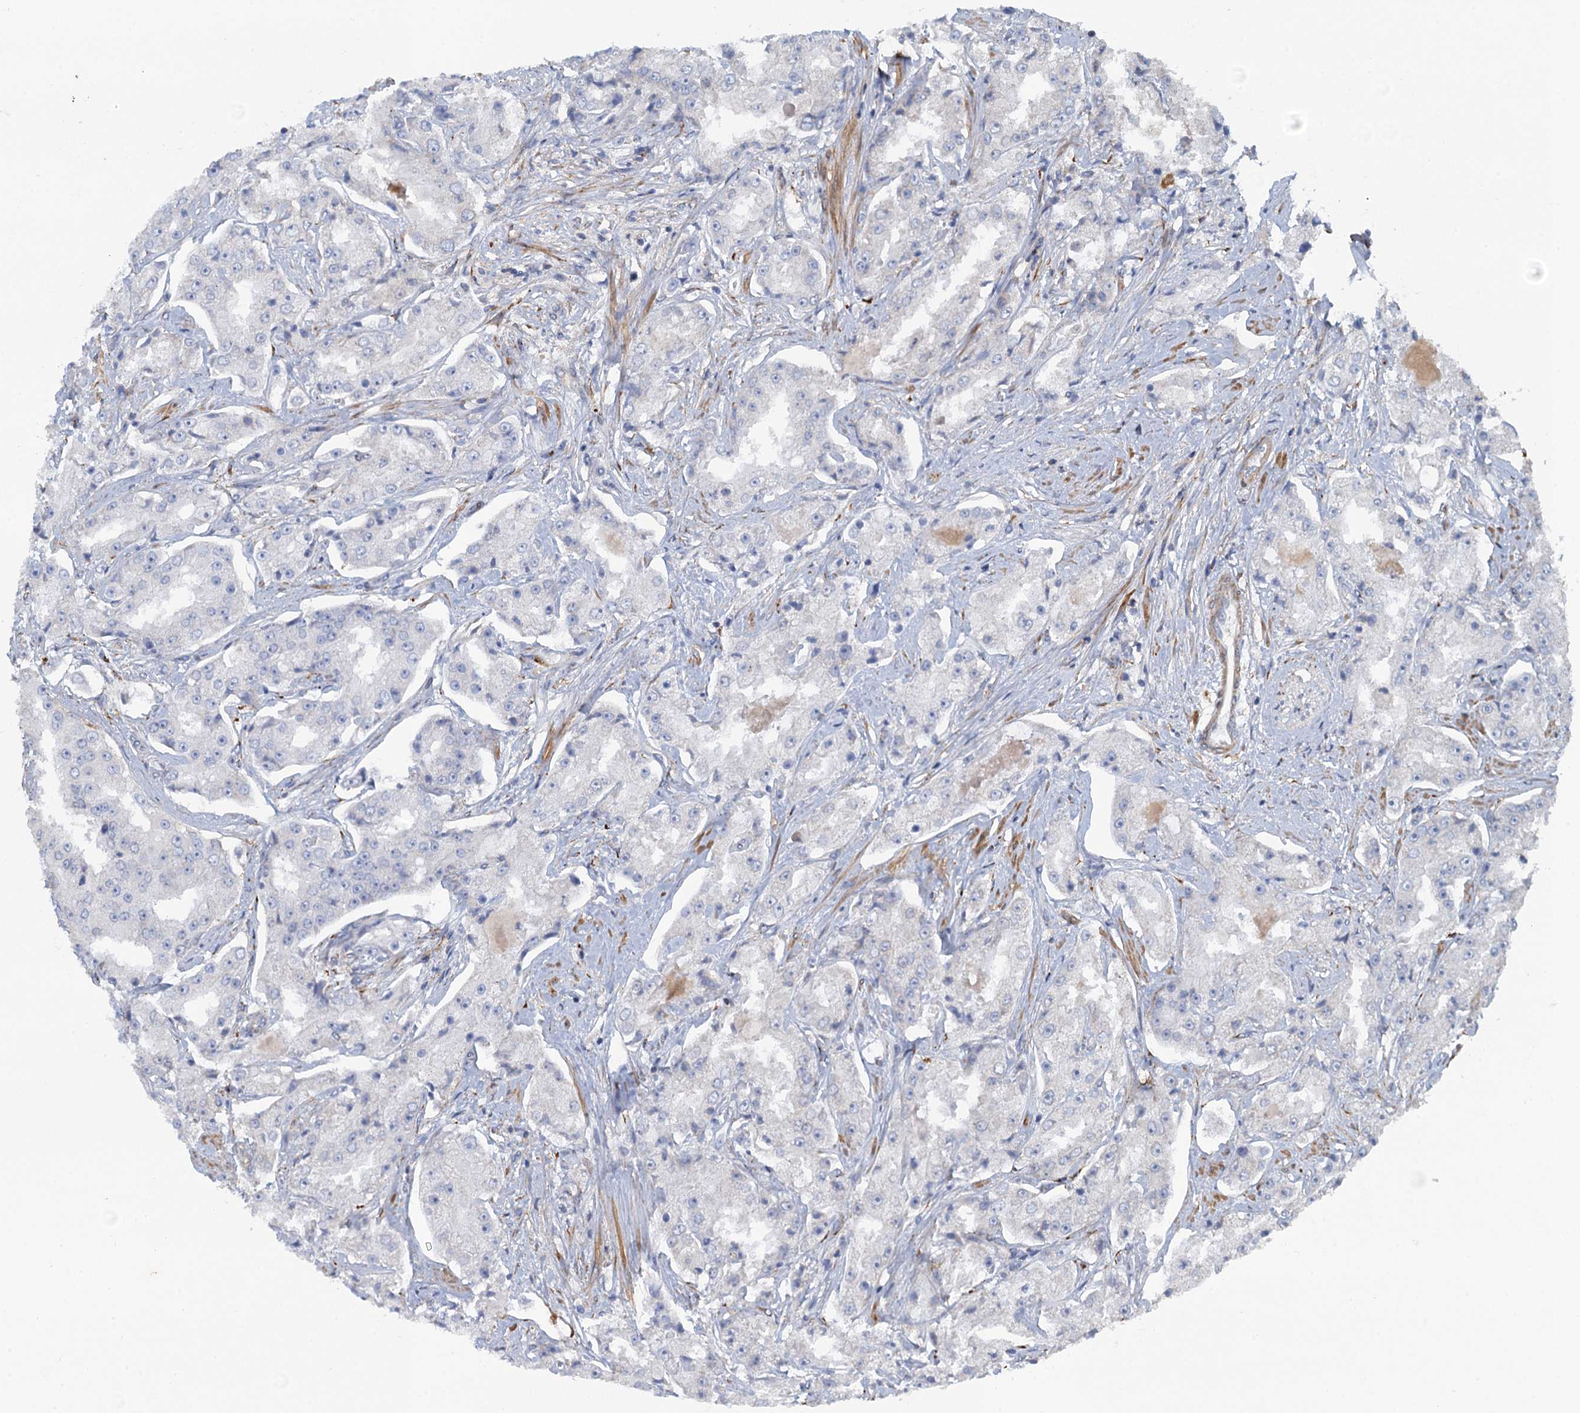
{"staining": {"intensity": "negative", "quantity": "none", "location": "none"}, "tissue": "prostate cancer", "cell_type": "Tumor cells", "image_type": "cancer", "snomed": [{"axis": "morphology", "description": "Adenocarcinoma, High grade"}, {"axis": "topography", "description": "Prostate"}], "caption": "Image shows no protein positivity in tumor cells of prostate cancer tissue. Brightfield microscopy of IHC stained with DAB (brown) and hematoxylin (blue), captured at high magnification.", "gene": "POGLUT3", "patient": {"sex": "male", "age": 73}}